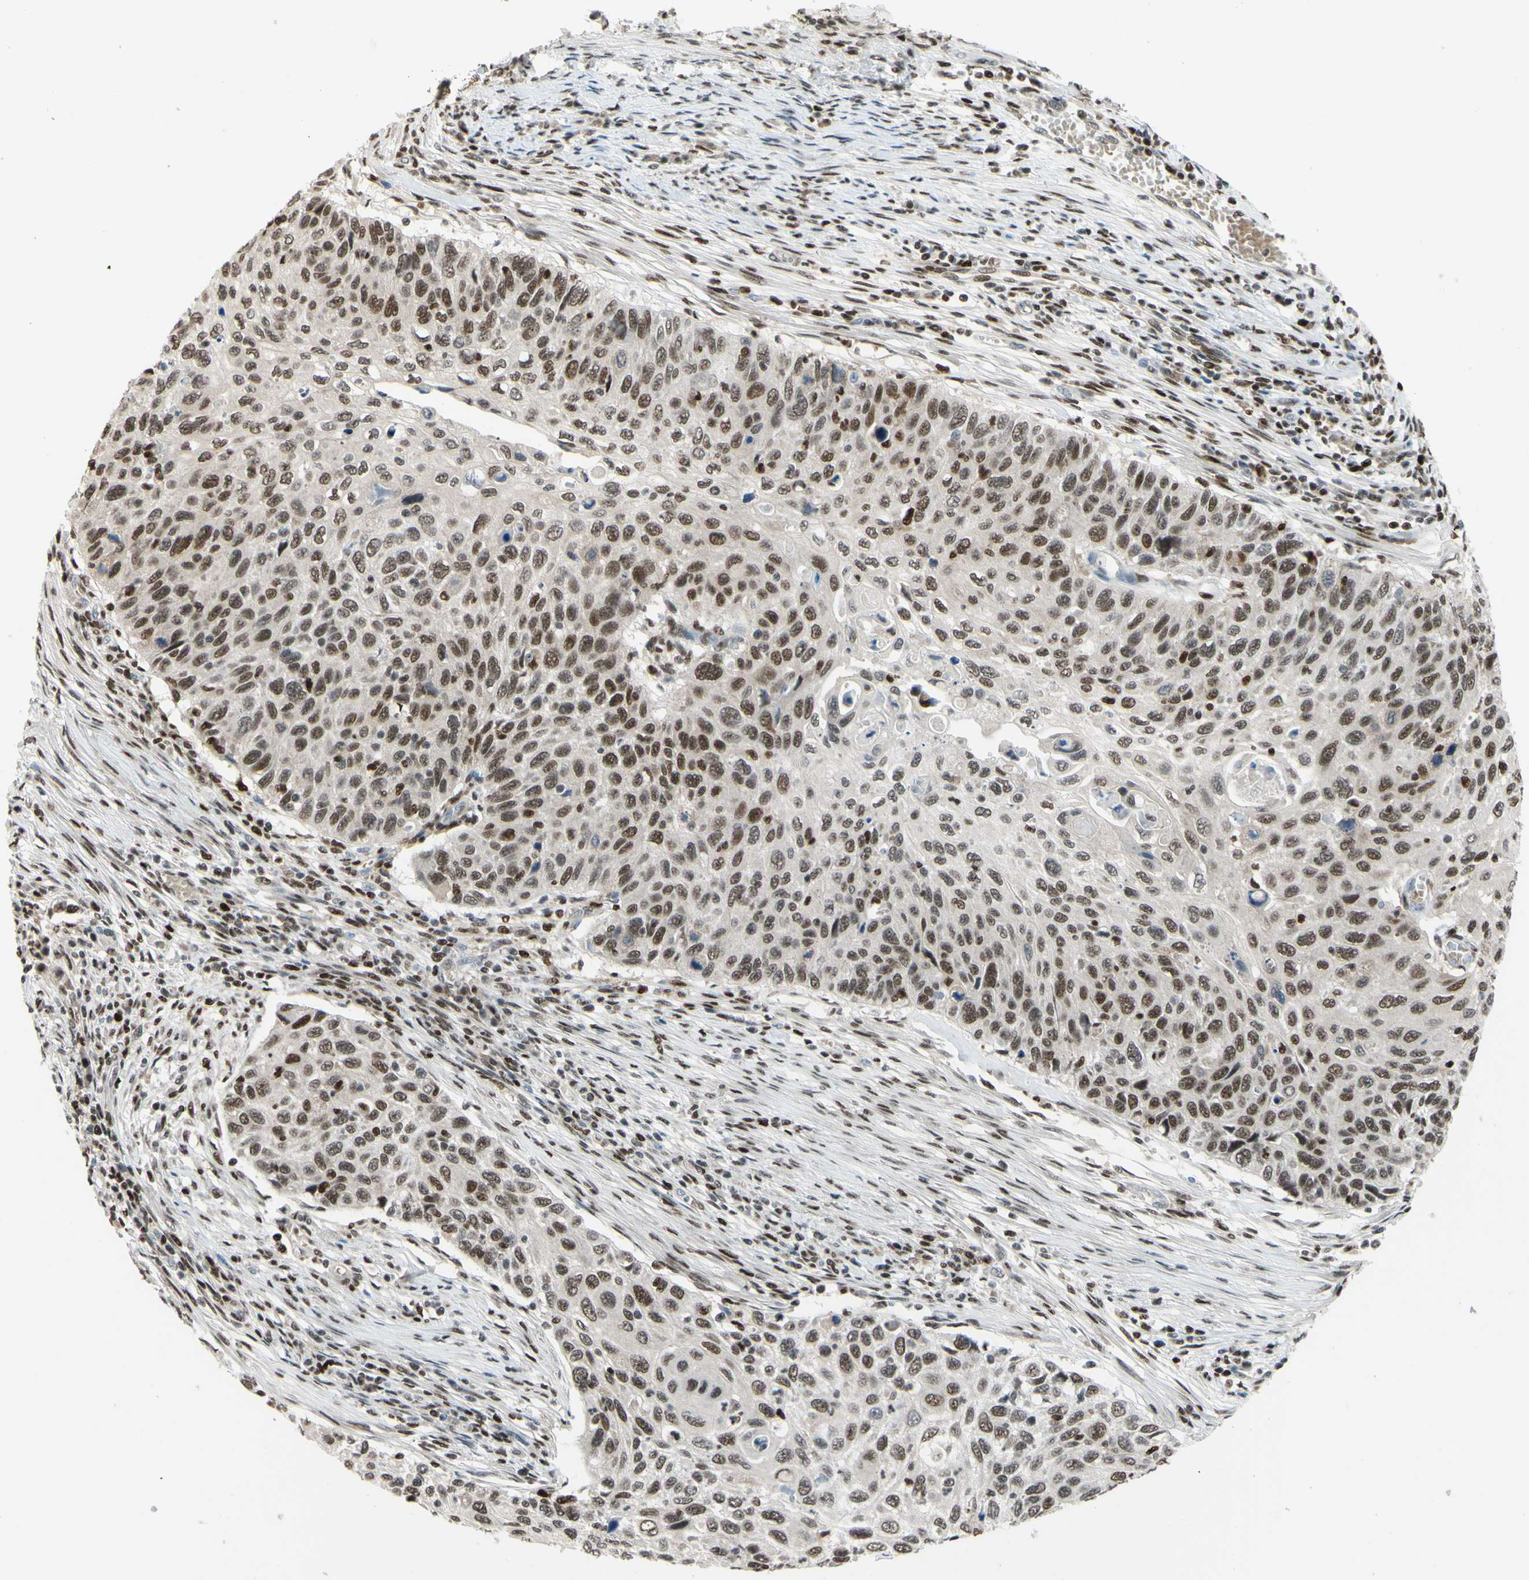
{"staining": {"intensity": "moderate", "quantity": "25%-75%", "location": "cytoplasmic/membranous,nuclear"}, "tissue": "cervical cancer", "cell_type": "Tumor cells", "image_type": "cancer", "snomed": [{"axis": "morphology", "description": "Squamous cell carcinoma, NOS"}, {"axis": "topography", "description": "Cervix"}], "caption": "IHC image of neoplastic tissue: human cervical cancer stained using immunohistochemistry reveals medium levels of moderate protein expression localized specifically in the cytoplasmic/membranous and nuclear of tumor cells, appearing as a cytoplasmic/membranous and nuclear brown color.", "gene": "FKBP5", "patient": {"sex": "female", "age": 70}}